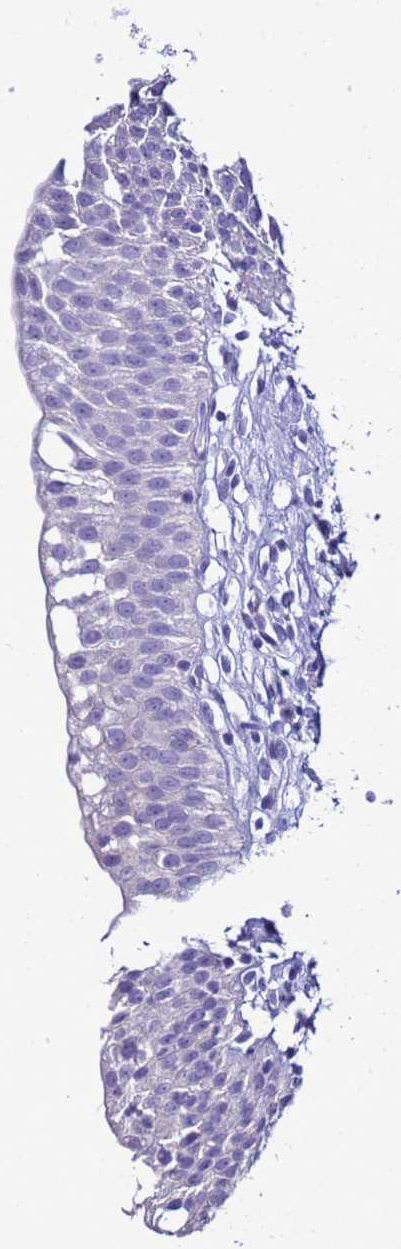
{"staining": {"intensity": "negative", "quantity": "none", "location": "none"}, "tissue": "urinary bladder", "cell_type": "Urothelial cells", "image_type": "normal", "snomed": [{"axis": "morphology", "description": "Normal tissue, NOS"}, {"axis": "topography", "description": "Urinary bladder"}], "caption": "The IHC histopathology image has no significant positivity in urothelial cells of urinary bladder. The staining was performed using DAB to visualize the protein expression in brown, while the nuclei were stained in blue with hematoxylin (Magnification: 20x).", "gene": "BEST2", "patient": {"sex": "male", "age": 51}}